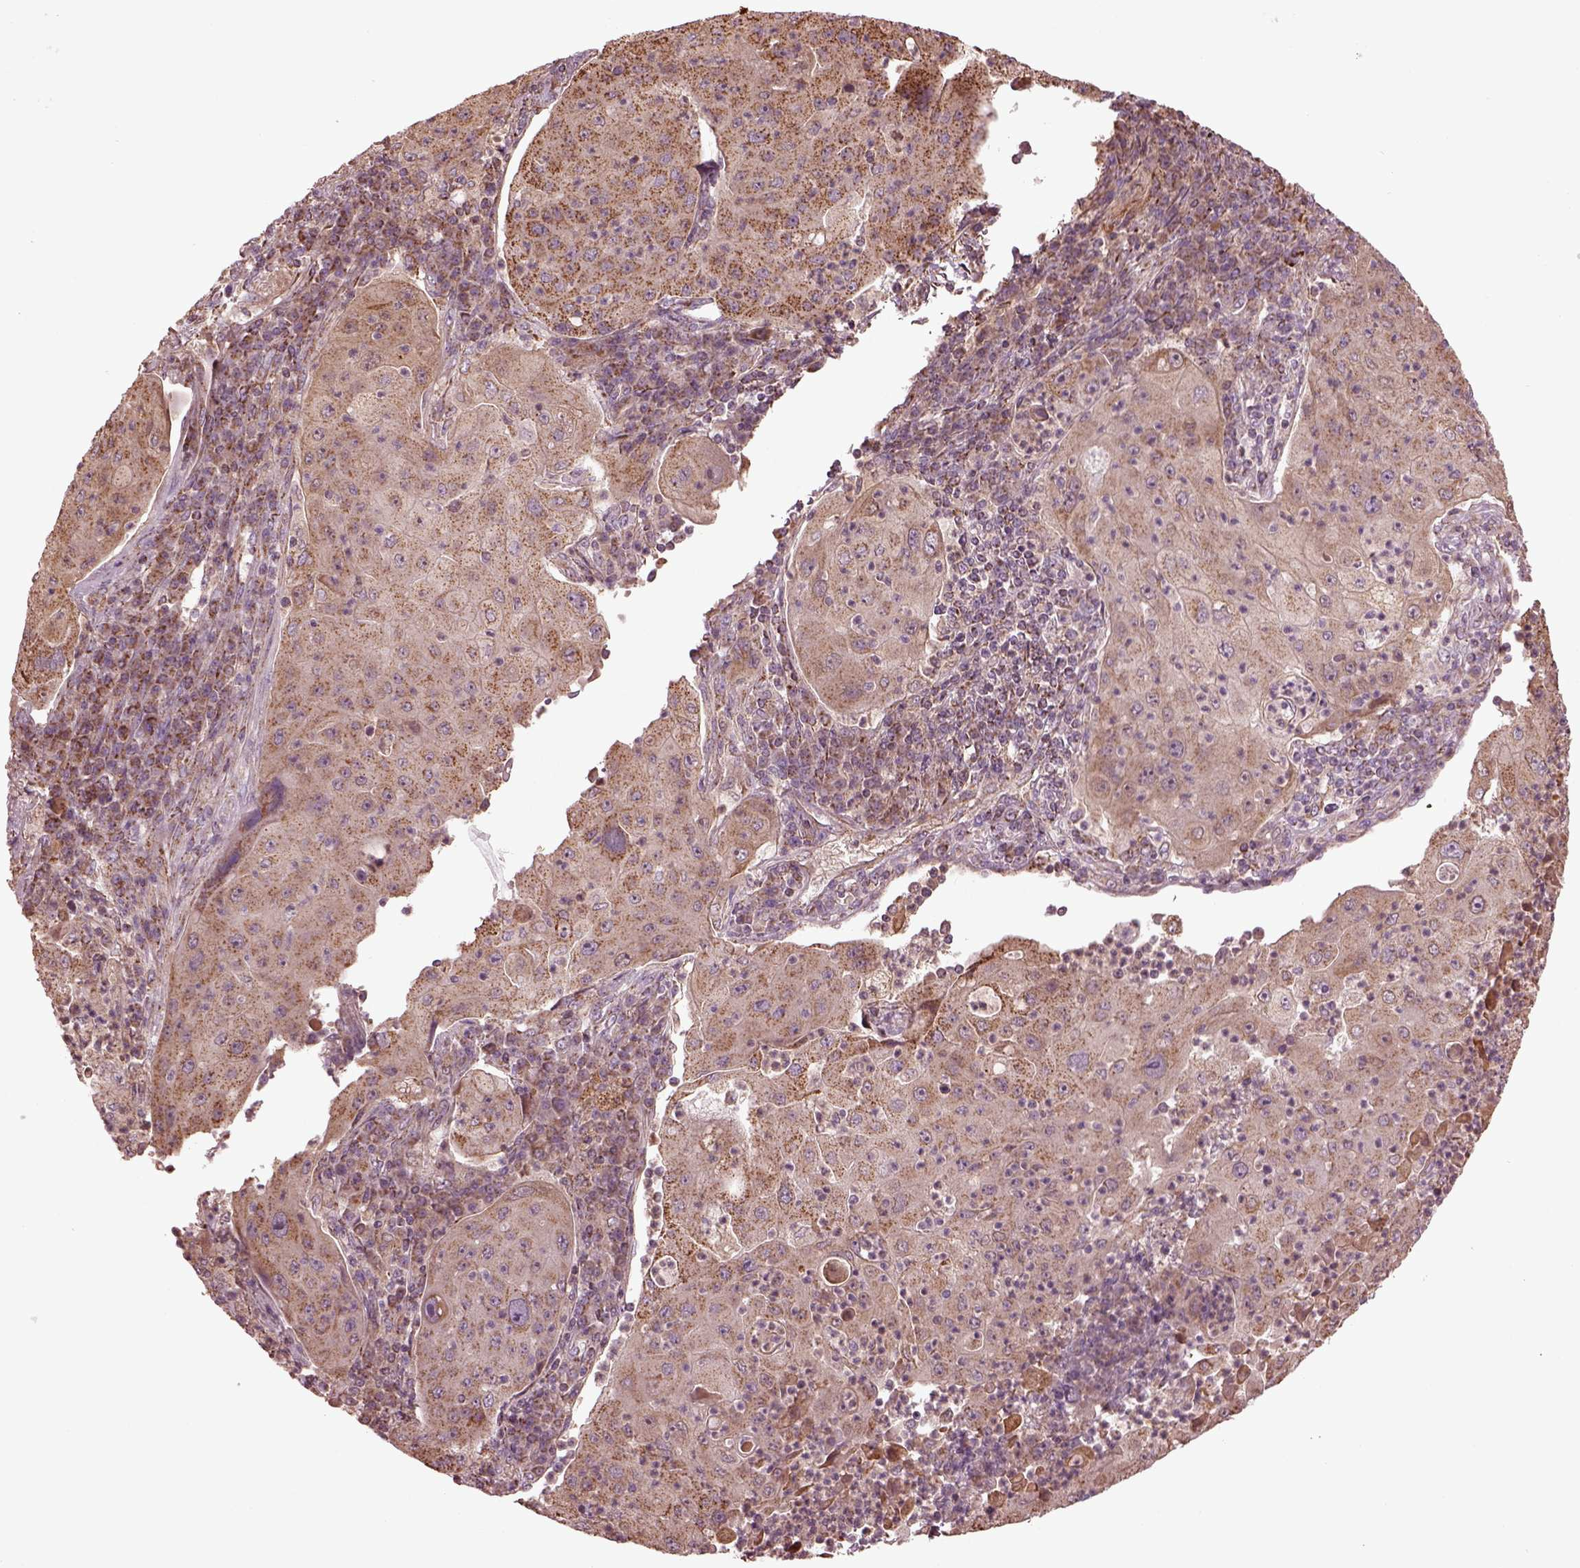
{"staining": {"intensity": "moderate", "quantity": "25%-75%", "location": "cytoplasmic/membranous"}, "tissue": "lung cancer", "cell_type": "Tumor cells", "image_type": "cancer", "snomed": [{"axis": "morphology", "description": "Squamous cell carcinoma, NOS"}, {"axis": "topography", "description": "Lung"}], "caption": "About 25%-75% of tumor cells in human lung cancer (squamous cell carcinoma) demonstrate moderate cytoplasmic/membranous protein expression as visualized by brown immunohistochemical staining.", "gene": "TMEM254", "patient": {"sex": "female", "age": 59}}